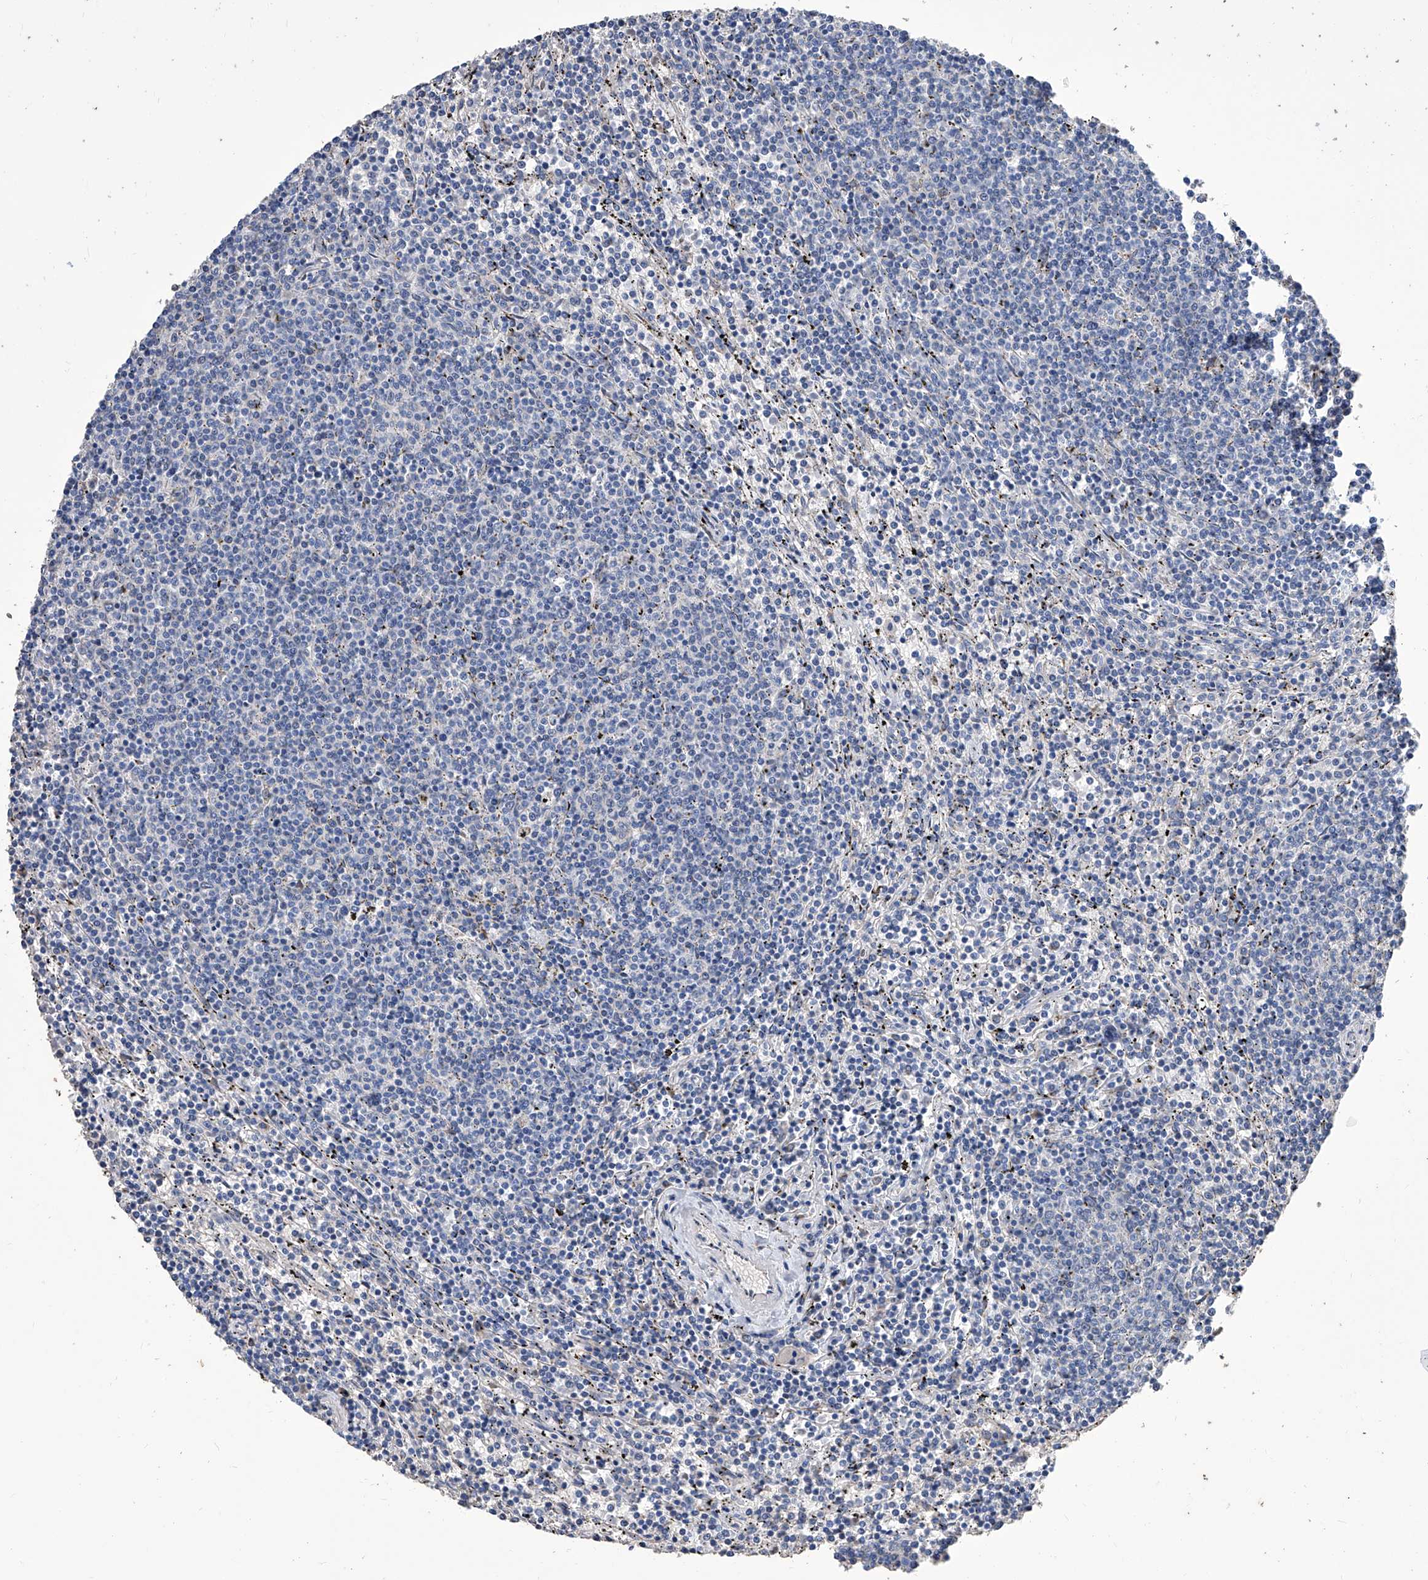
{"staining": {"intensity": "negative", "quantity": "none", "location": "none"}, "tissue": "lymphoma", "cell_type": "Tumor cells", "image_type": "cancer", "snomed": [{"axis": "morphology", "description": "Malignant lymphoma, non-Hodgkin's type, Low grade"}, {"axis": "topography", "description": "Spleen"}], "caption": "Tumor cells show no significant protein positivity in low-grade malignant lymphoma, non-Hodgkin's type.", "gene": "TJAP1", "patient": {"sex": "female", "age": 50}}